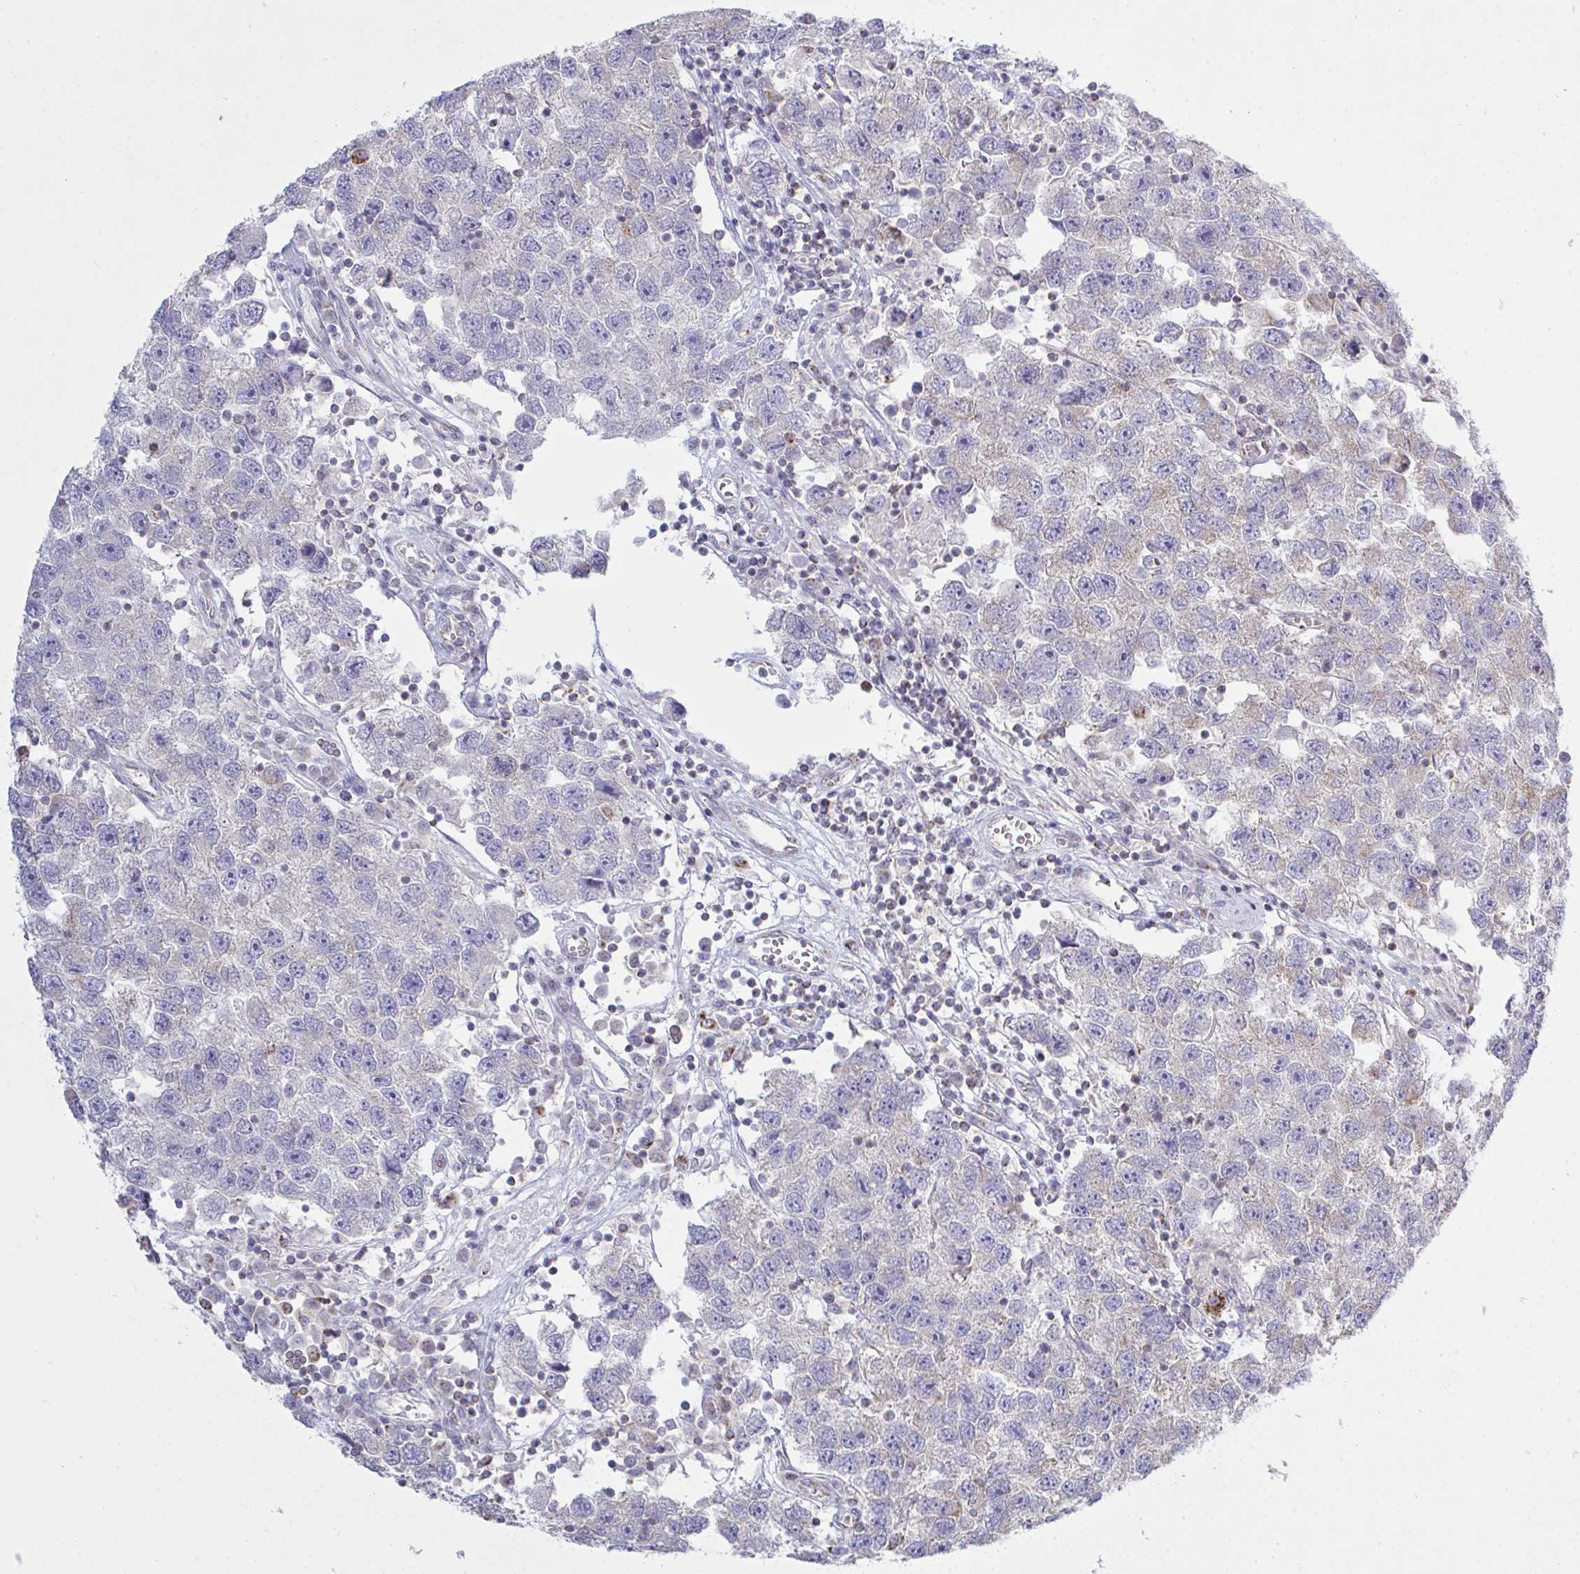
{"staining": {"intensity": "negative", "quantity": "none", "location": "none"}, "tissue": "testis cancer", "cell_type": "Tumor cells", "image_type": "cancer", "snomed": [{"axis": "morphology", "description": "Seminoma, NOS"}, {"axis": "topography", "description": "Testis"}], "caption": "Human testis cancer stained for a protein using IHC exhibits no positivity in tumor cells.", "gene": "NDUFA7", "patient": {"sex": "male", "age": 26}}